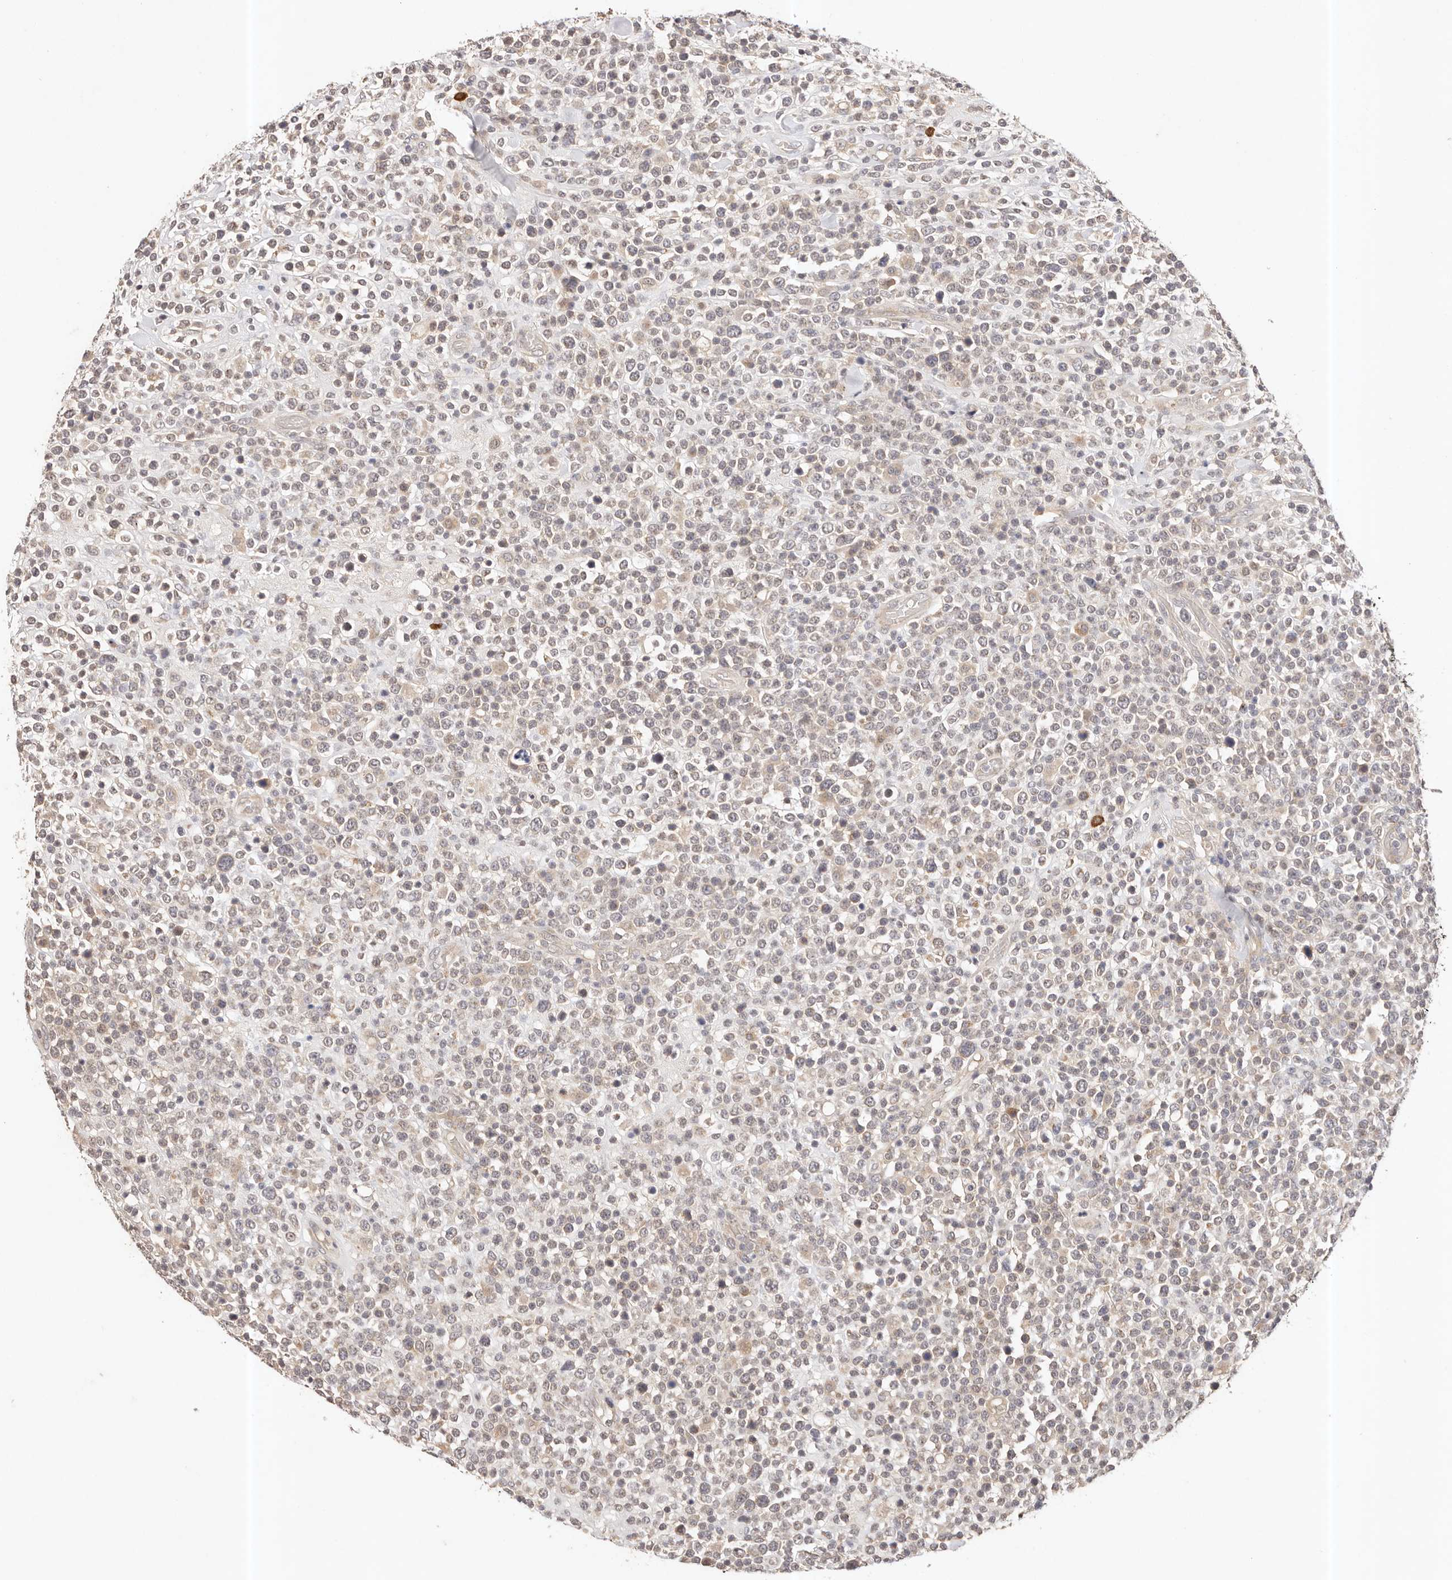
{"staining": {"intensity": "weak", "quantity": "<25%", "location": "cytoplasmic/membranous"}, "tissue": "lymphoma", "cell_type": "Tumor cells", "image_type": "cancer", "snomed": [{"axis": "morphology", "description": "Malignant lymphoma, non-Hodgkin's type, High grade"}, {"axis": "topography", "description": "Colon"}], "caption": "This is an IHC image of high-grade malignant lymphoma, non-Hodgkin's type. There is no expression in tumor cells.", "gene": "CXADR", "patient": {"sex": "female", "age": 53}}